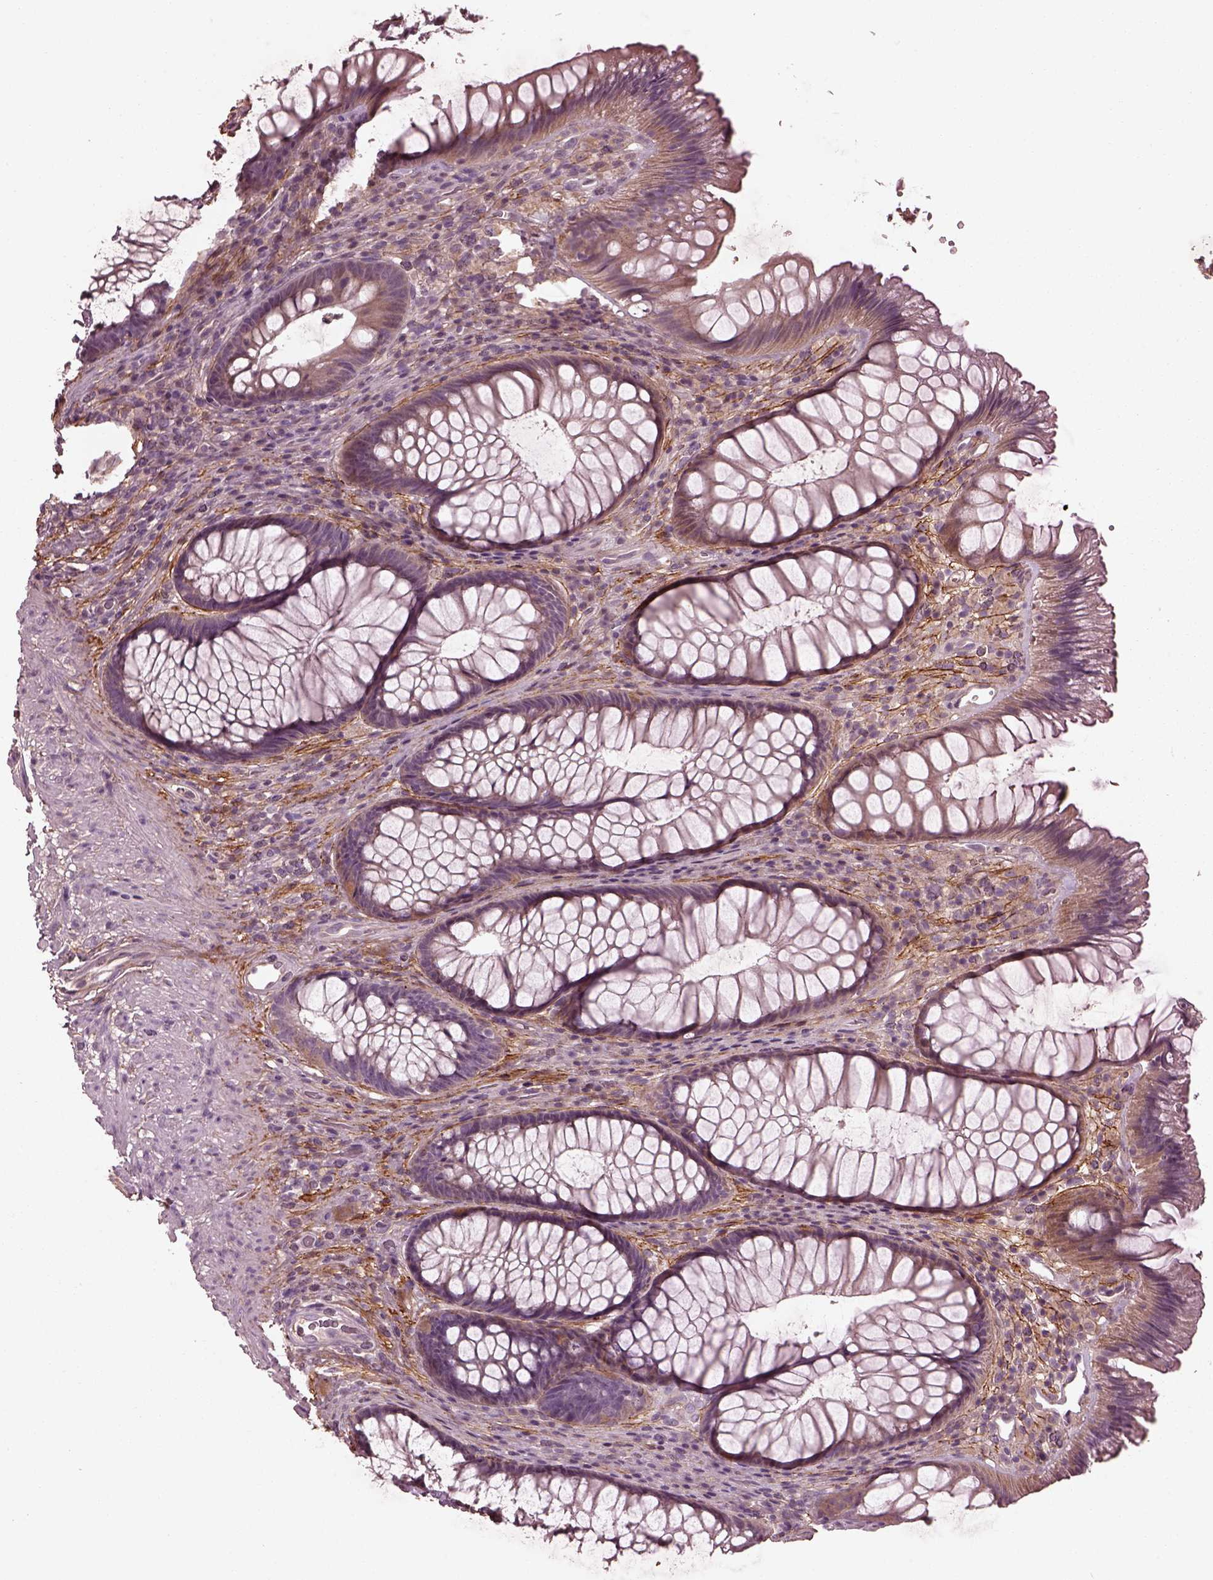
{"staining": {"intensity": "weak", "quantity": "<25%", "location": "cytoplasmic/membranous"}, "tissue": "rectum", "cell_type": "Glandular cells", "image_type": "normal", "snomed": [{"axis": "morphology", "description": "Normal tissue, NOS"}, {"axis": "topography", "description": "Smooth muscle"}, {"axis": "topography", "description": "Rectum"}], "caption": "Glandular cells show no significant protein expression in normal rectum. (Stains: DAB immunohistochemistry (IHC) with hematoxylin counter stain, Microscopy: brightfield microscopy at high magnification).", "gene": "EFEMP1", "patient": {"sex": "male", "age": 53}}